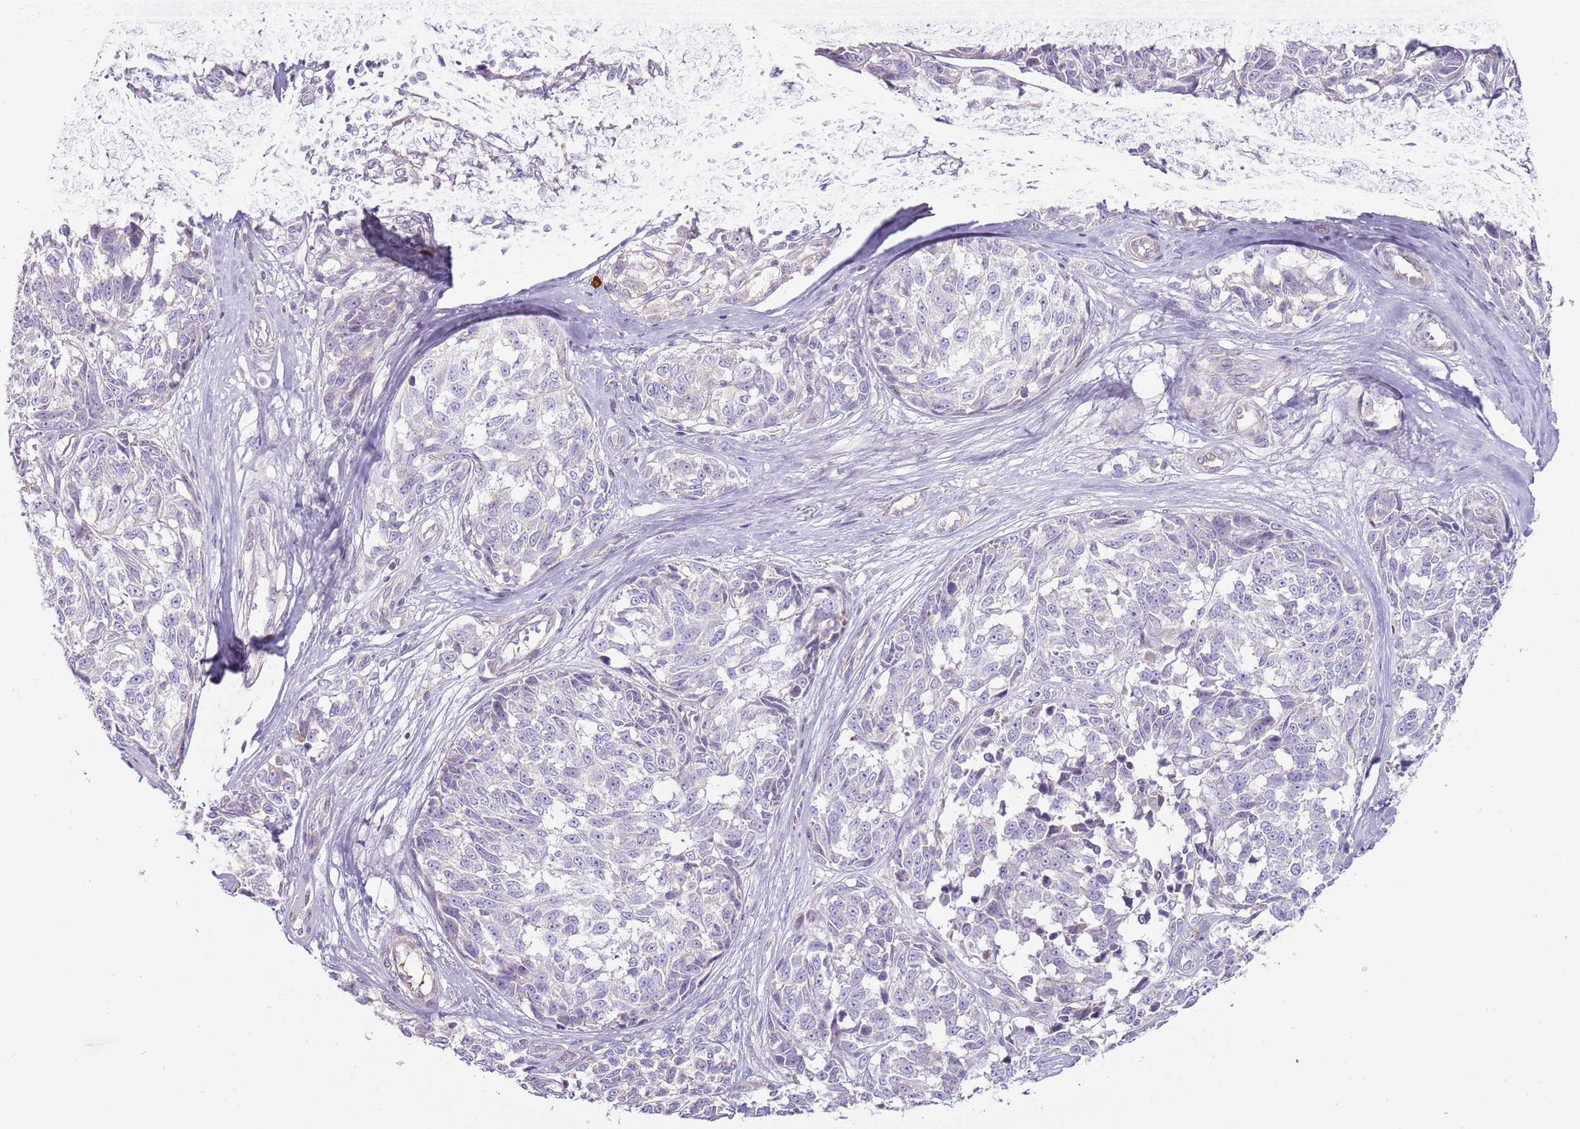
{"staining": {"intensity": "negative", "quantity": "none", "location": "none"}, "tissue": "melanoma", "cell_type": "Tumor cells", "image_type": "cancer", "snomed": [{"axis": "morphology", "description": "Normal tissue, NOS"}, {"axis": "morphology", "description": "Malignant melanoma, NOS"}, {"axis": "topography", "description": "Skin"}], "caption": "Immunohistochemistry (IHC) micrograph of malignant melanoma stained for a protein (brown), which demonstrates no staining in tumor cells. (DAB (3,3'-diaminobenzidine) IHC with hematoxylin counter stain).", "gene": "MCUB", "patient": {"sex": "female", "age": 64}}